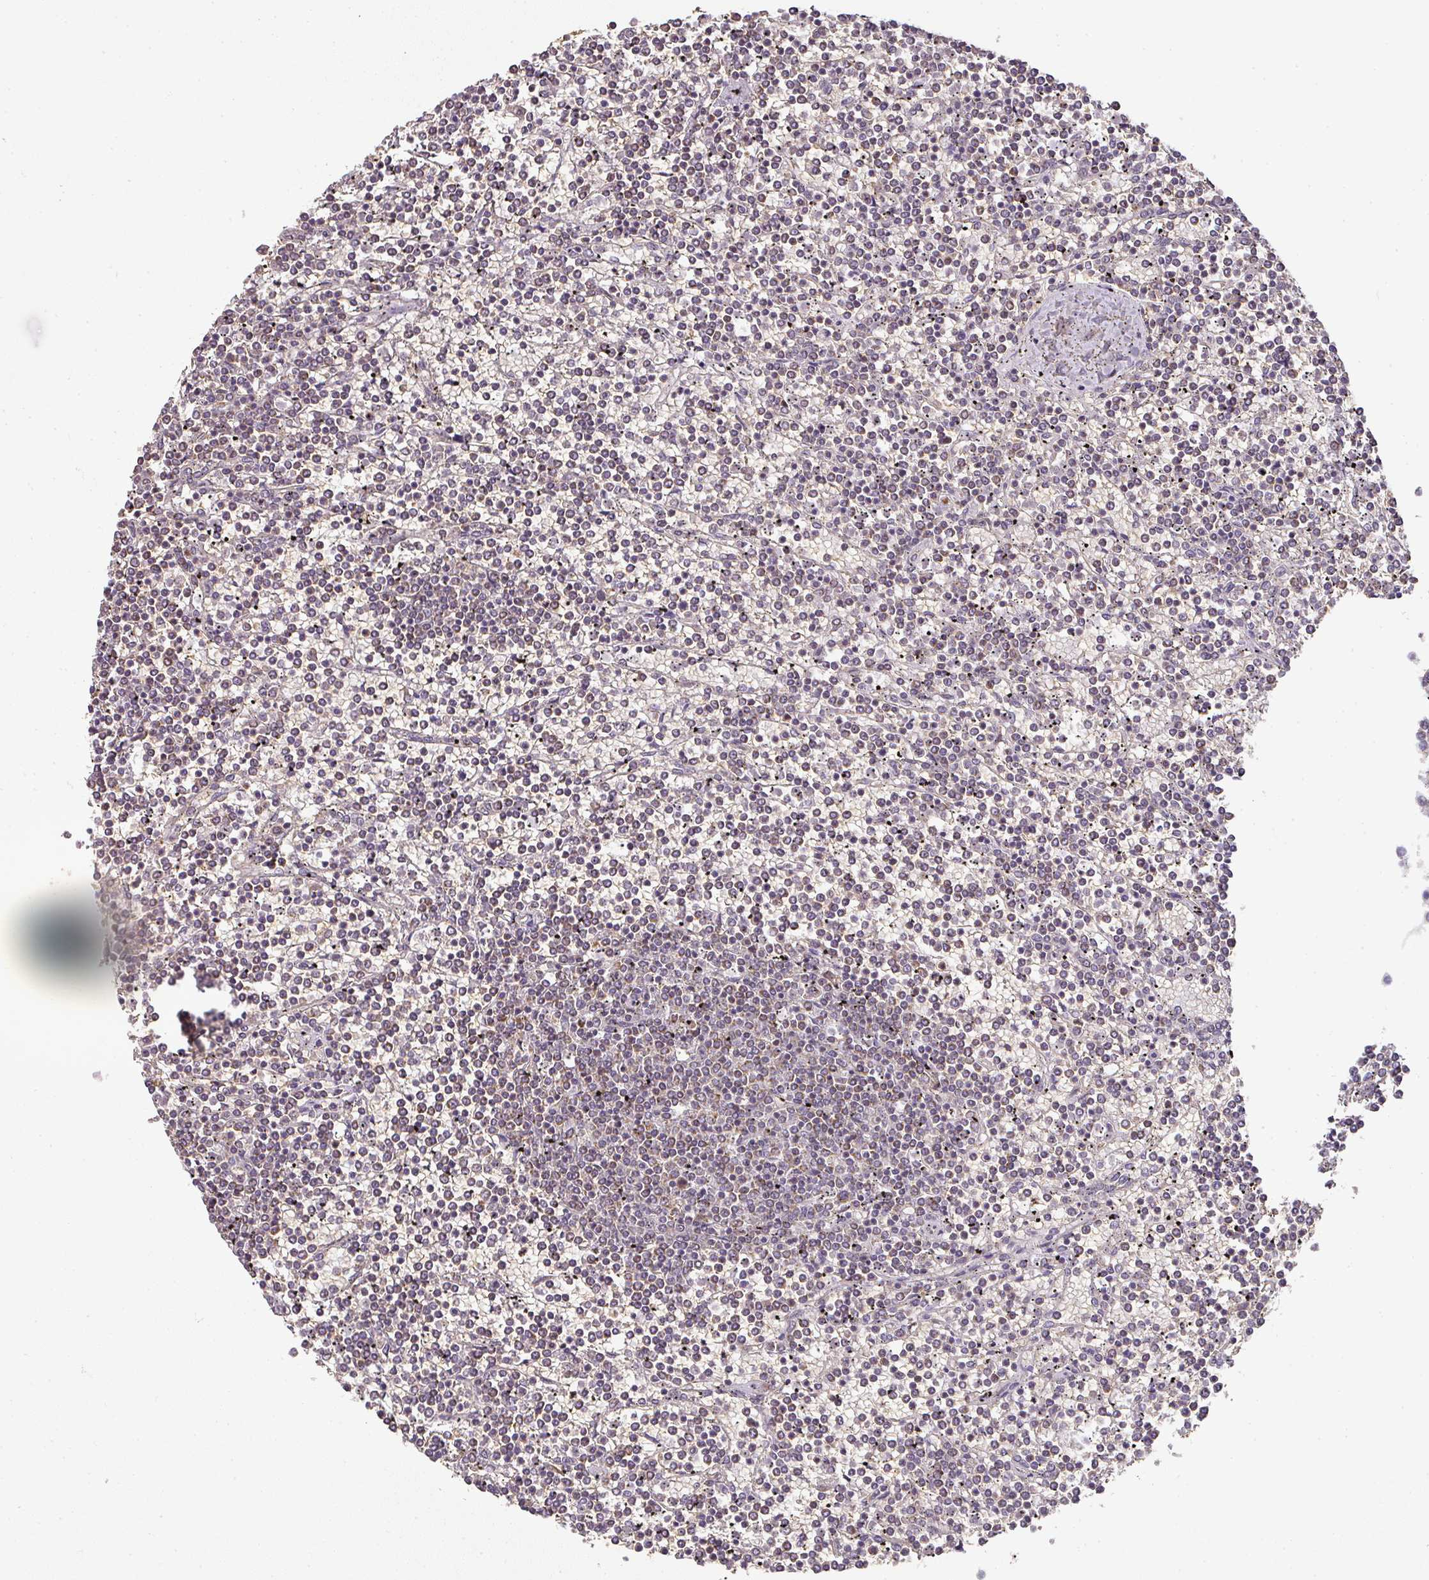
{"staining": {"intensity": "moderate", "quantity": ">75%", "location": "cytoplasmic/membranous"}, "tissue": "lymphoma", "cell_type": "Tumor cells", "image_type": "cancer", "snomed": [{"axis": "morphology", "description": "Malignant lymphoma, non-Hodgkin's type, Low grade"}, {"axis": "topography", "description": "Spleen"}], "caption": "Human low-grade malignant lymphoma, non-Hodgkin's type stained for a protein (brown) displays moderate cytoplasmic/membranous positive expression in approximately >75% of tumor cells.", "gene": "MYOM2", "patient": {"sex": "female", "age": 19}}